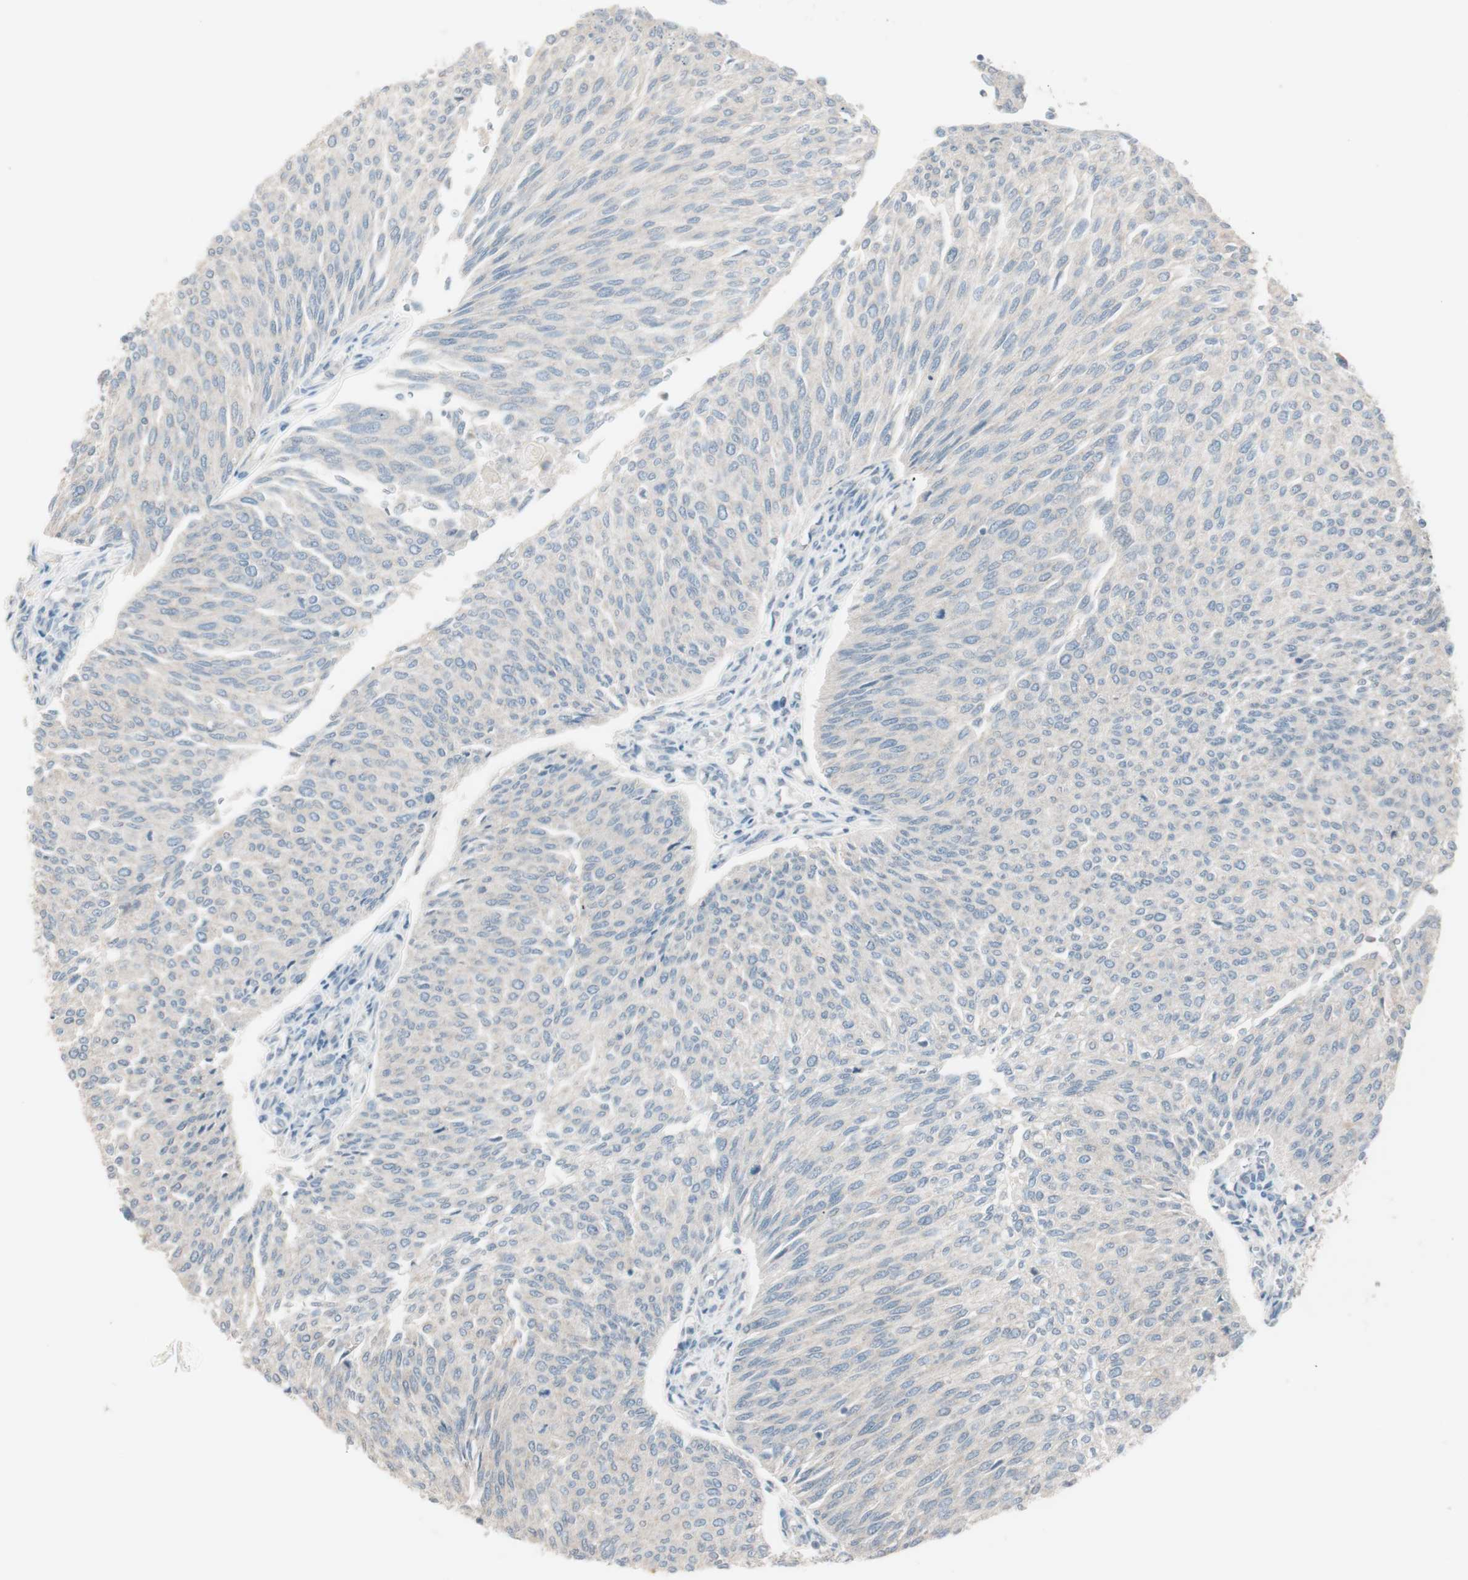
{"staining": {"intensity": "negative", "quantity": "none", "location": "none"}, "tissue": "urothelial cancer", "cell_type": "Tumor cells", "image_type": "cancer", "snomed": [{"axis": "morphology", "description": "Urothelial carcinoma, Low grade"}, {"axis": "topography", "description": "Urinary bladder"}], "caption": "The photomicrograph demonstrates no staining of tumor cells in urothelial cancer.", "gene": "KHK", "patient": {"sex": "female", "age": 79}}